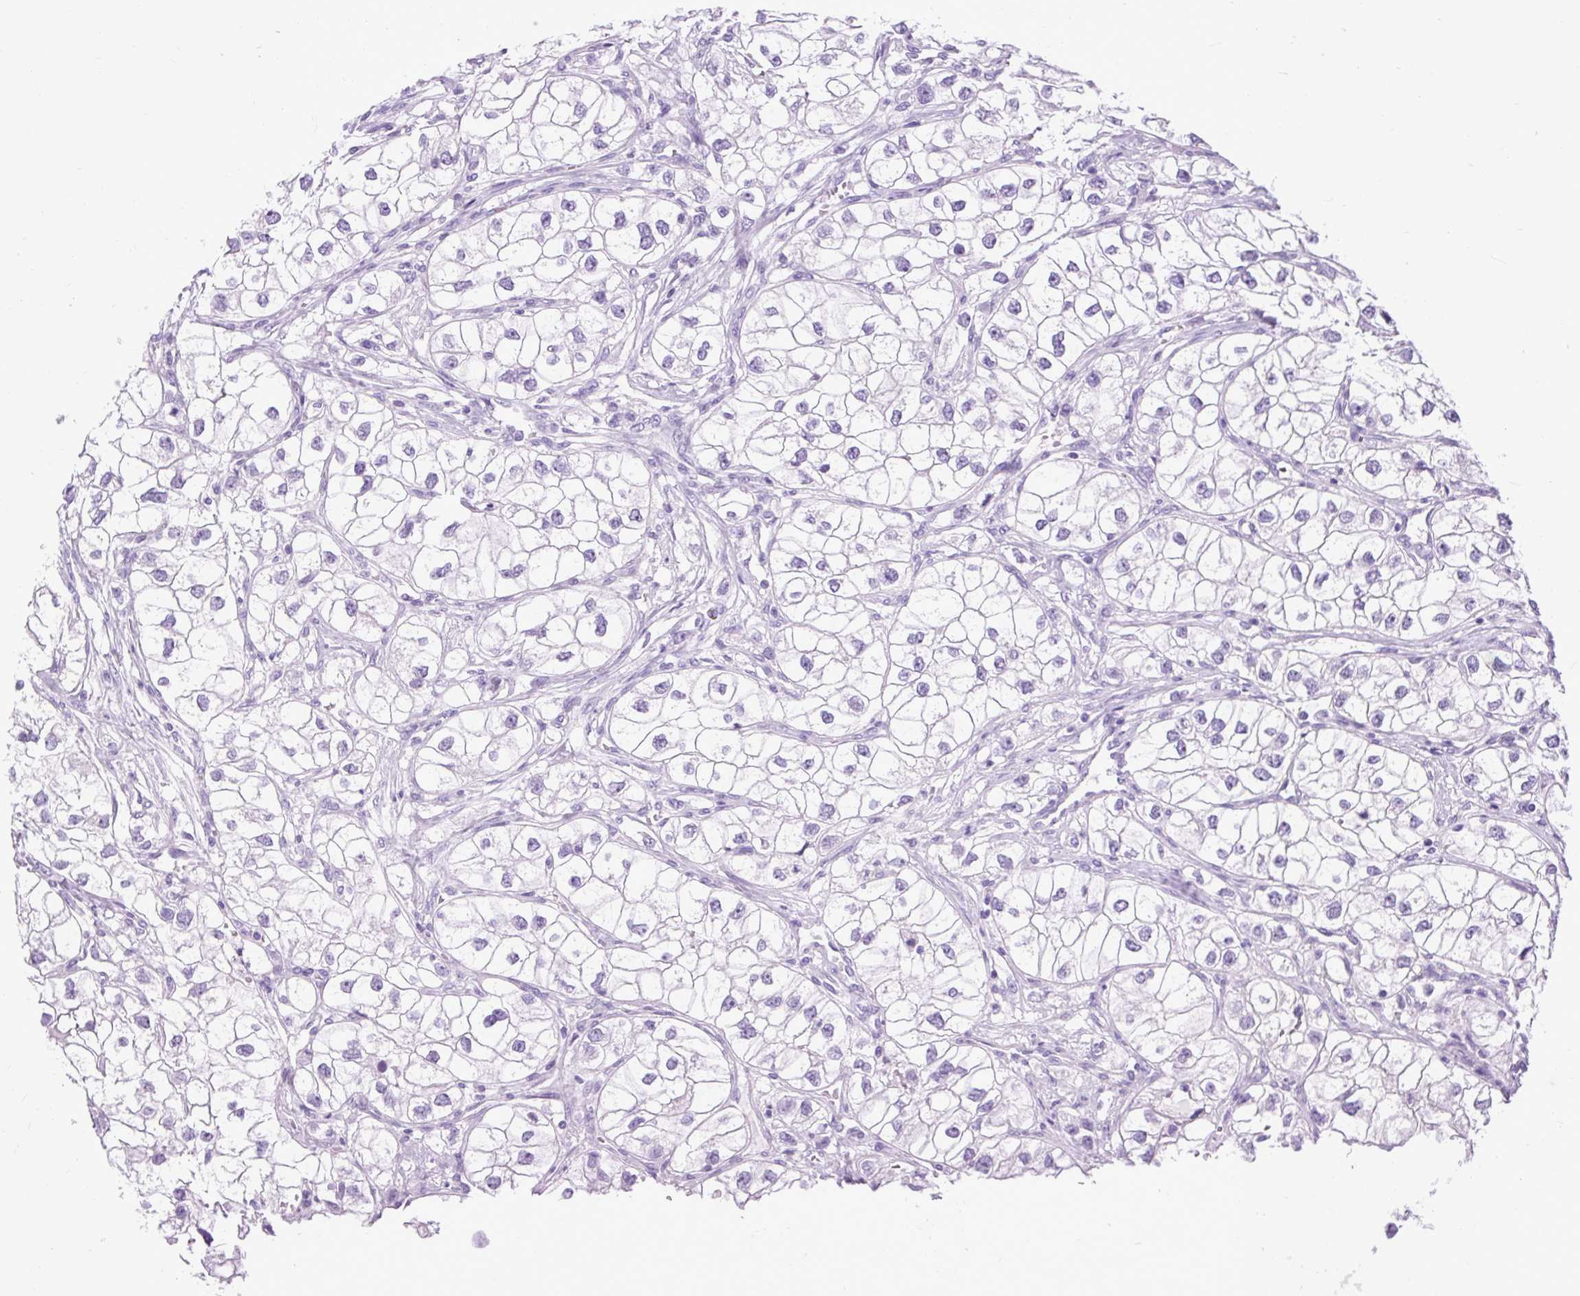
{"staining": {"intensity": "negative", "quantity": "none", "location": "none"}, "tissue": "renal cancer", "cell_type": "Tumor cells", "image_type": "cancer", "snomed": [{"axis": "morphology", "description": "Adenocarcinoma, NOS"}, {"axis": "topography", "description": "Kidney"}], "caption": "High power microscopy image of an IHC micrograph of renal cancer (adenocarcinoma), revealing no significant staining in tumor cells.", "gene": "DPP6", "patient": {"sex": "male", "age": 59}}